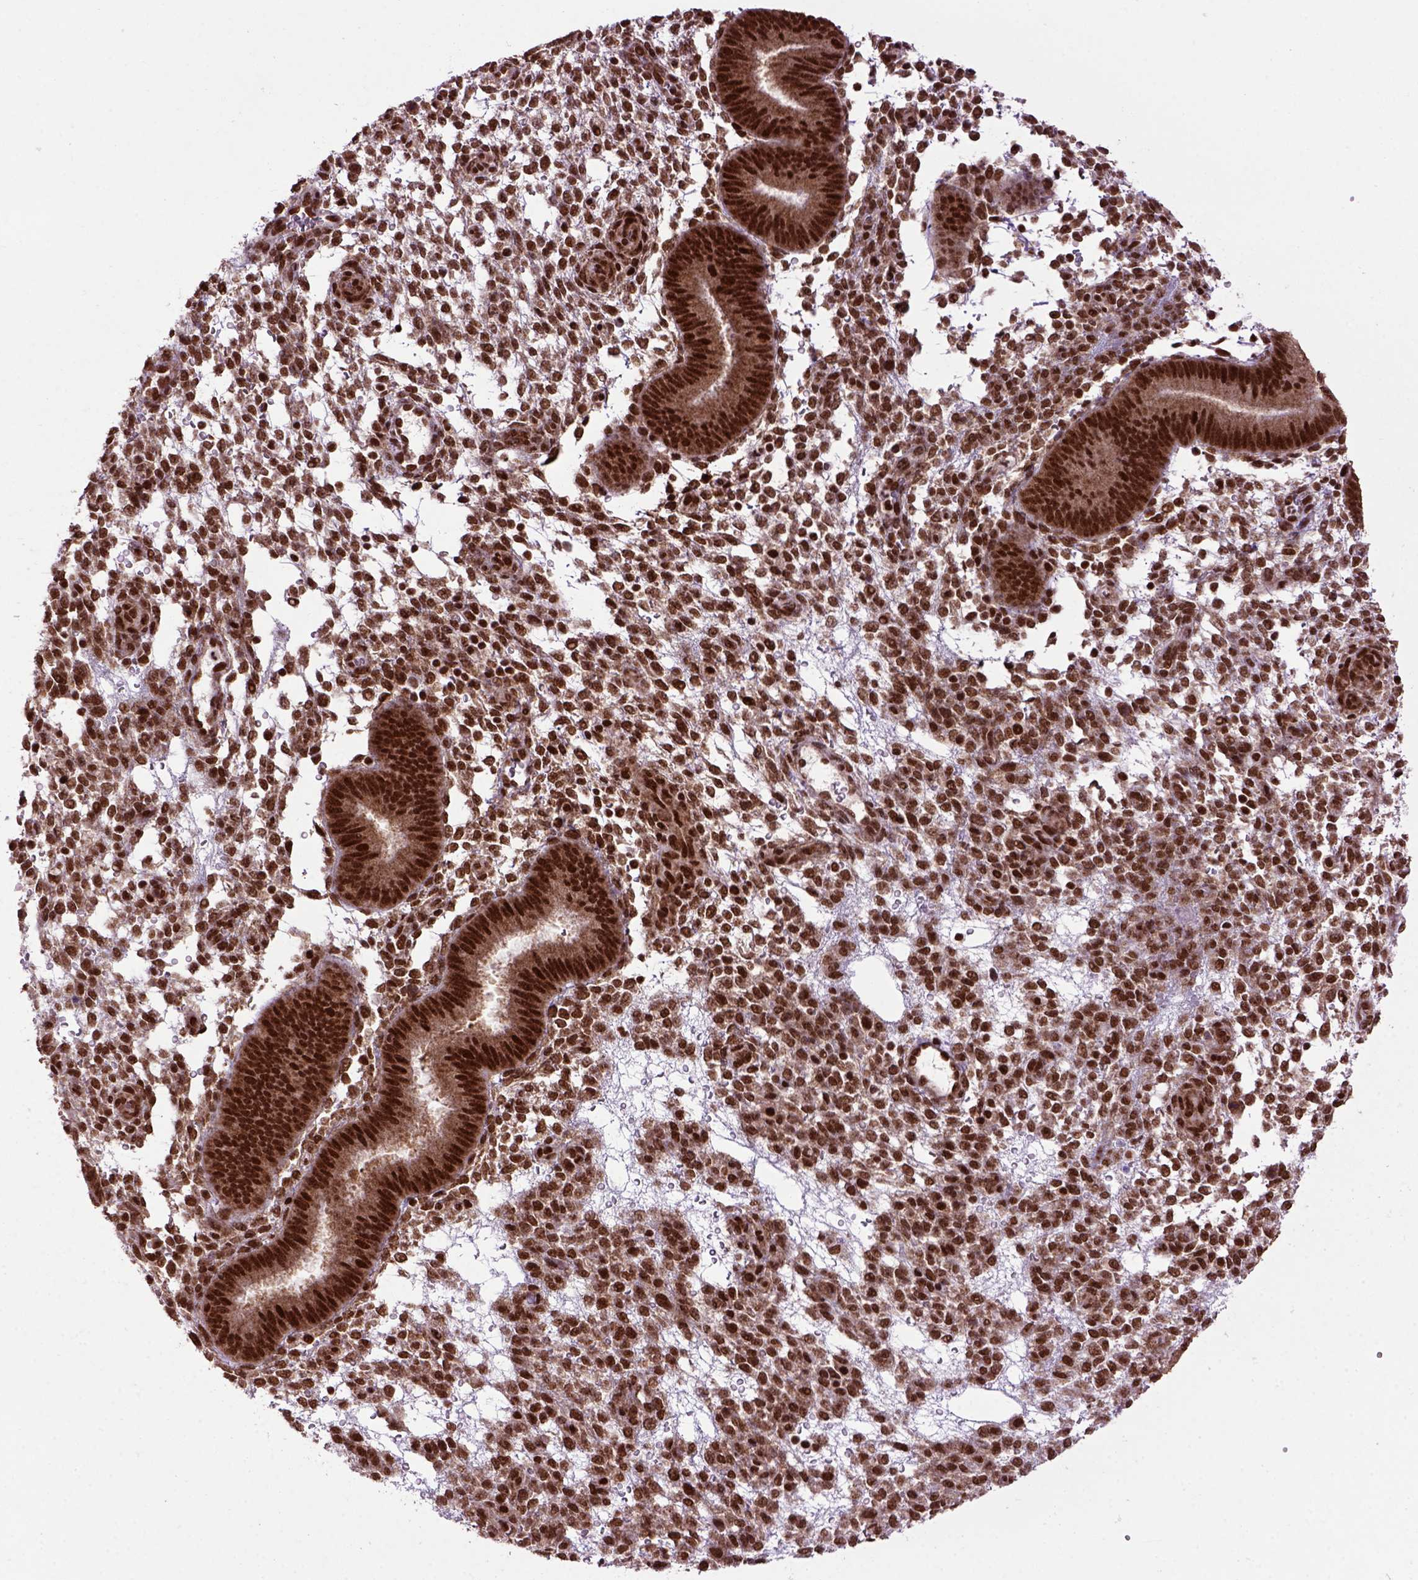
{"staining": {"intensity": "moderate", "quantity": ">75%", "location": "nuclear"}, "tissue": "endometrium", "cell_type": "Cells in endometrial stroma", "image_type": "normal", "snomed": [{"axis": "morphology", "description": "Normal tissue, NOS"}, {"axis": "topography", "description": "Endometrium"}], "caption": "Endometrium stained with immunohistochemistry shows moderate nuclear positivity in about >75% of cells in endometrial stroma.", "gene": "CELF1", "patient": {"sex": "female", "age": 39}}